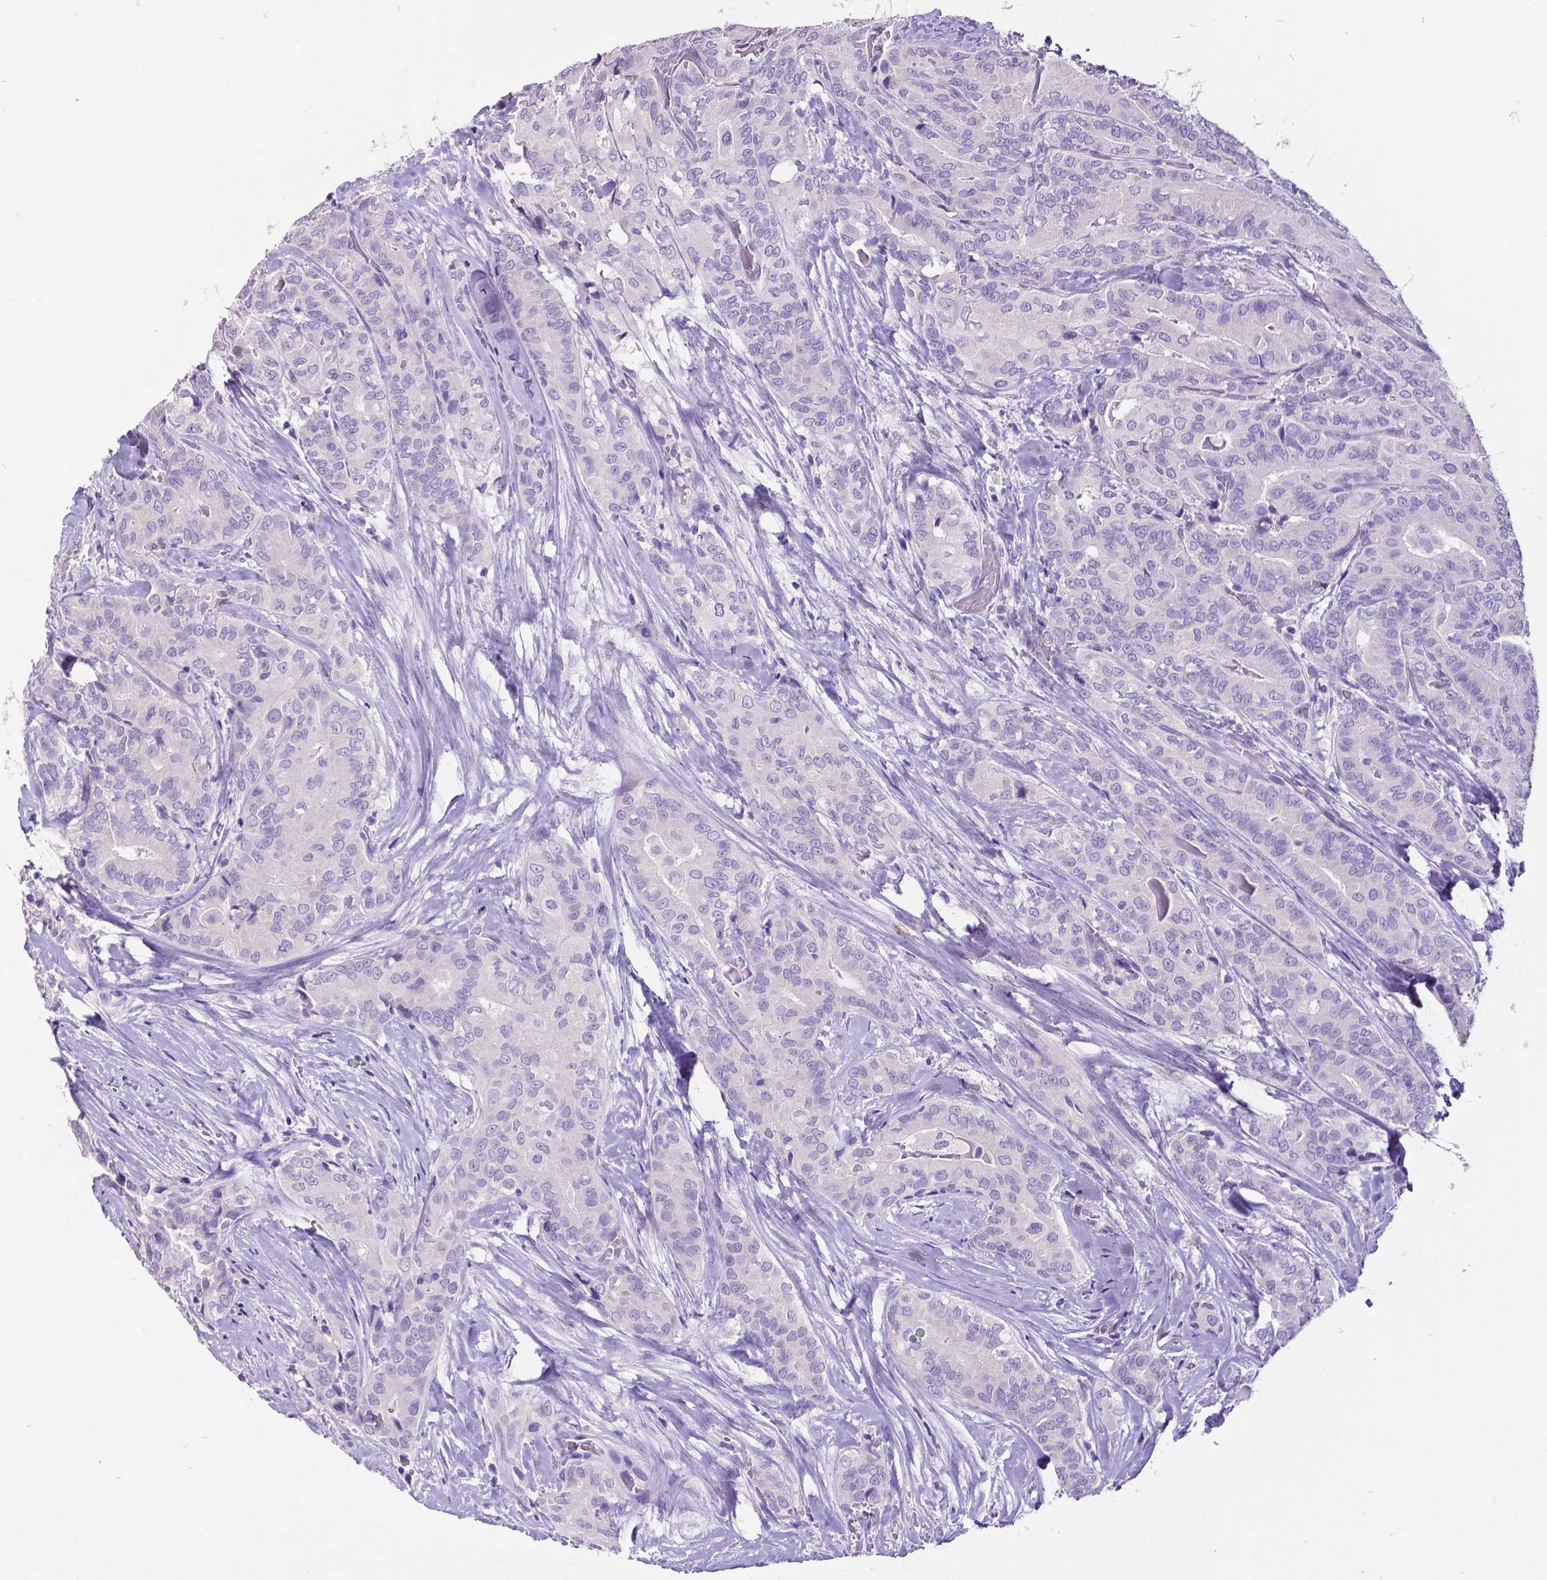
{"staining": {"intensity": "negative", "quantity": "none", "location": "none"}, "tissue": "thyroid cancer", "cell_type": "Tumor cells", "image_type": "cancer", "snomed": [{"axis": "morphology", "description": "Papillary adenocarcinoma, NOS"}, {"axis": "topography", "description": "Thyroid gland"}], "caption": "There is no significant expression in tumor cells of thyroid cancer.", "gene": "SATB2", "patient": {"sex": "male", "age": 61}}